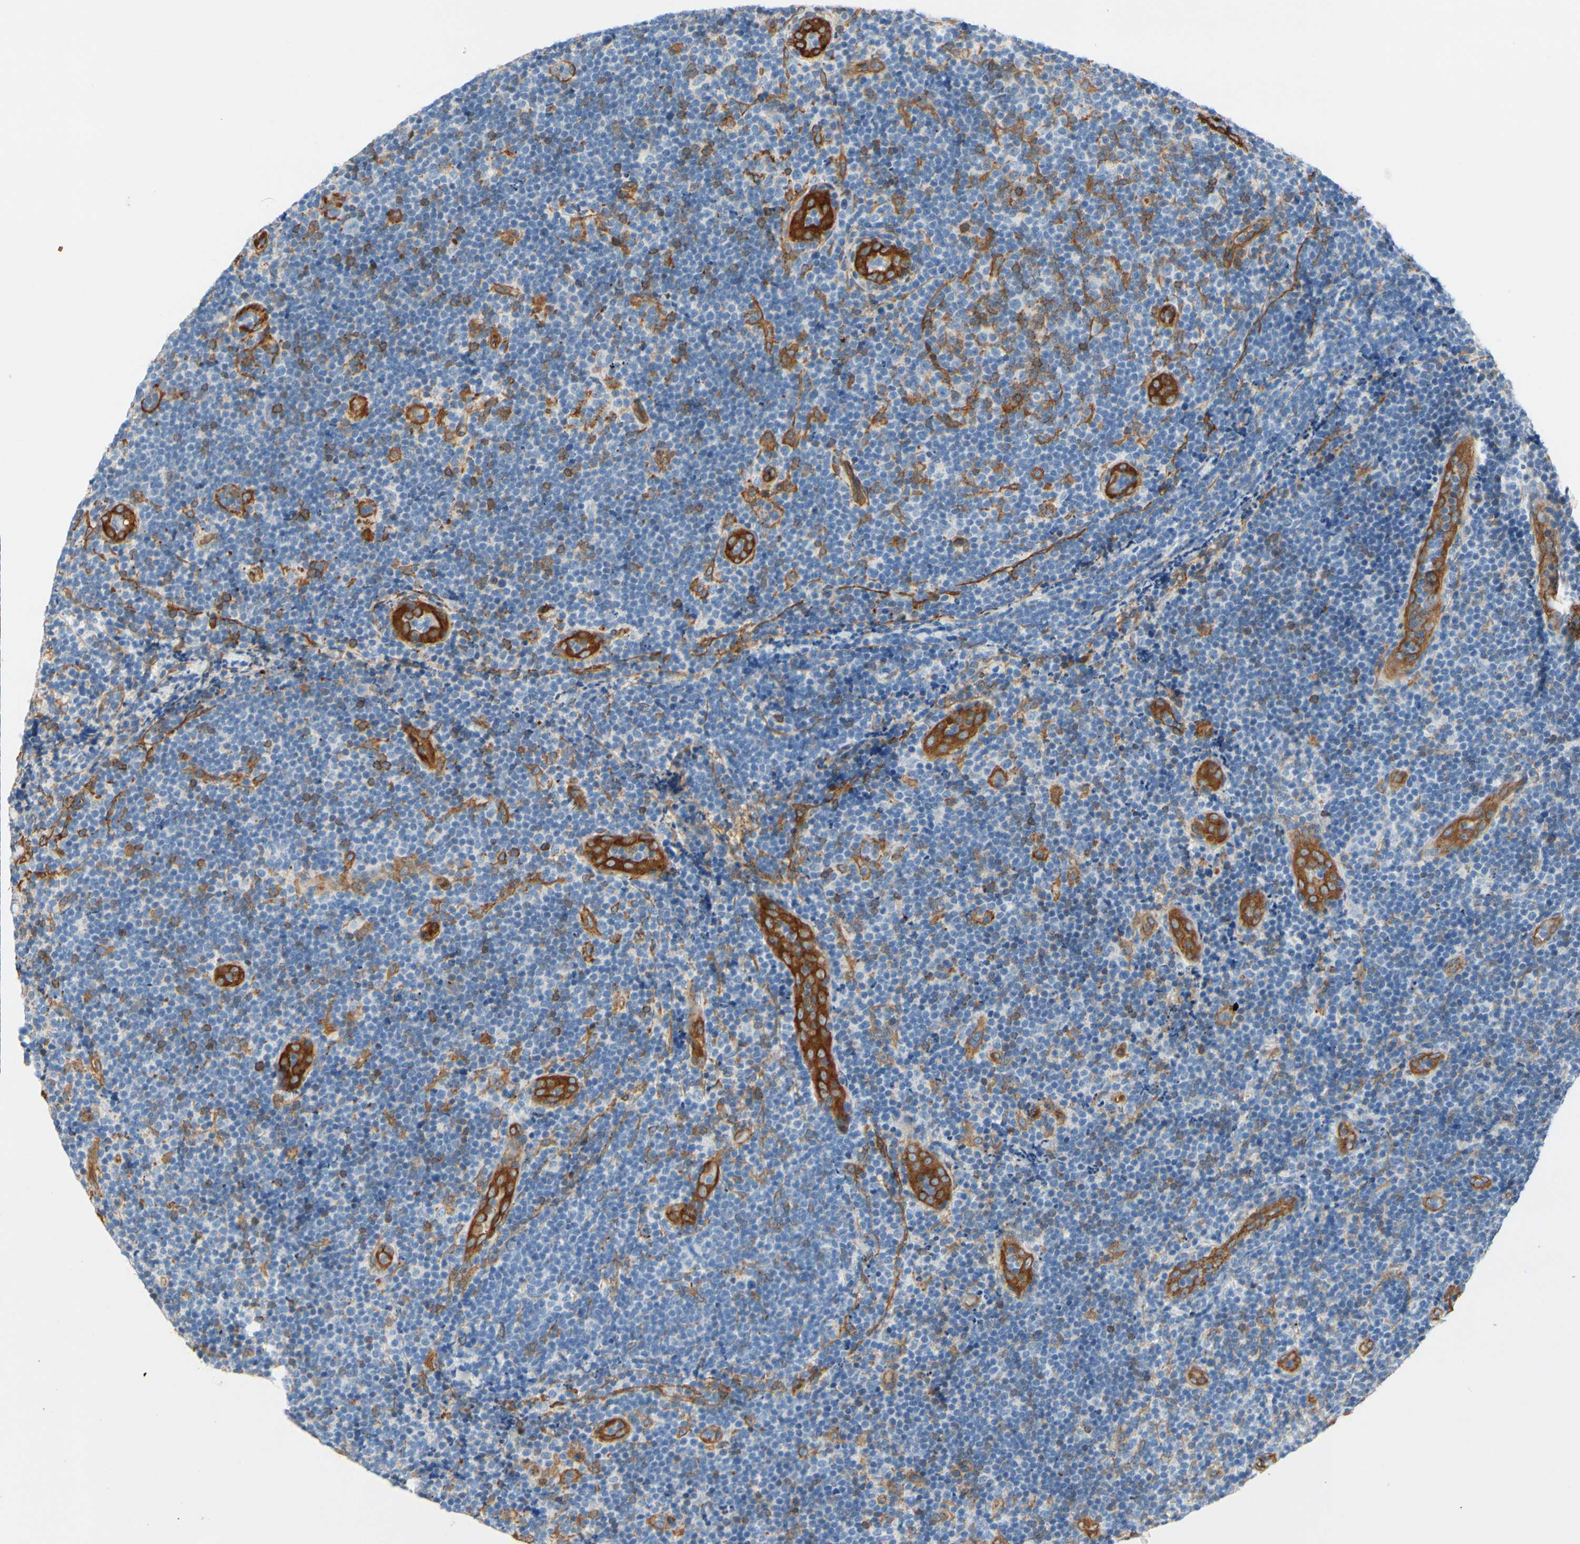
{"staining": {"intensity": "weak", "quantity": "<25%", "location": "cytoplasmic/membranous"}, "tissue": "lymphoma", "cell_type": "Tumor cells", "image_type": "cancer", "snomed": [{"axis": "morphology", "description": "Malignant lymphoma, non-Hodgkin's type, Low grade"}, {"axis": "topography", "description": "Lymph node"}], "caption": "Immunohistochemistry micrograph of human lymphoma stained for a protein (brown), which reveals no positivity in tumor cells. (Brightfield microscopy of DAB (3,3'-diaminobenzidine) immunohistochemistry (IHC) at high magnification).", "gene": "CTTNBP2", "patient": {"sex": "male", "age": 83}}